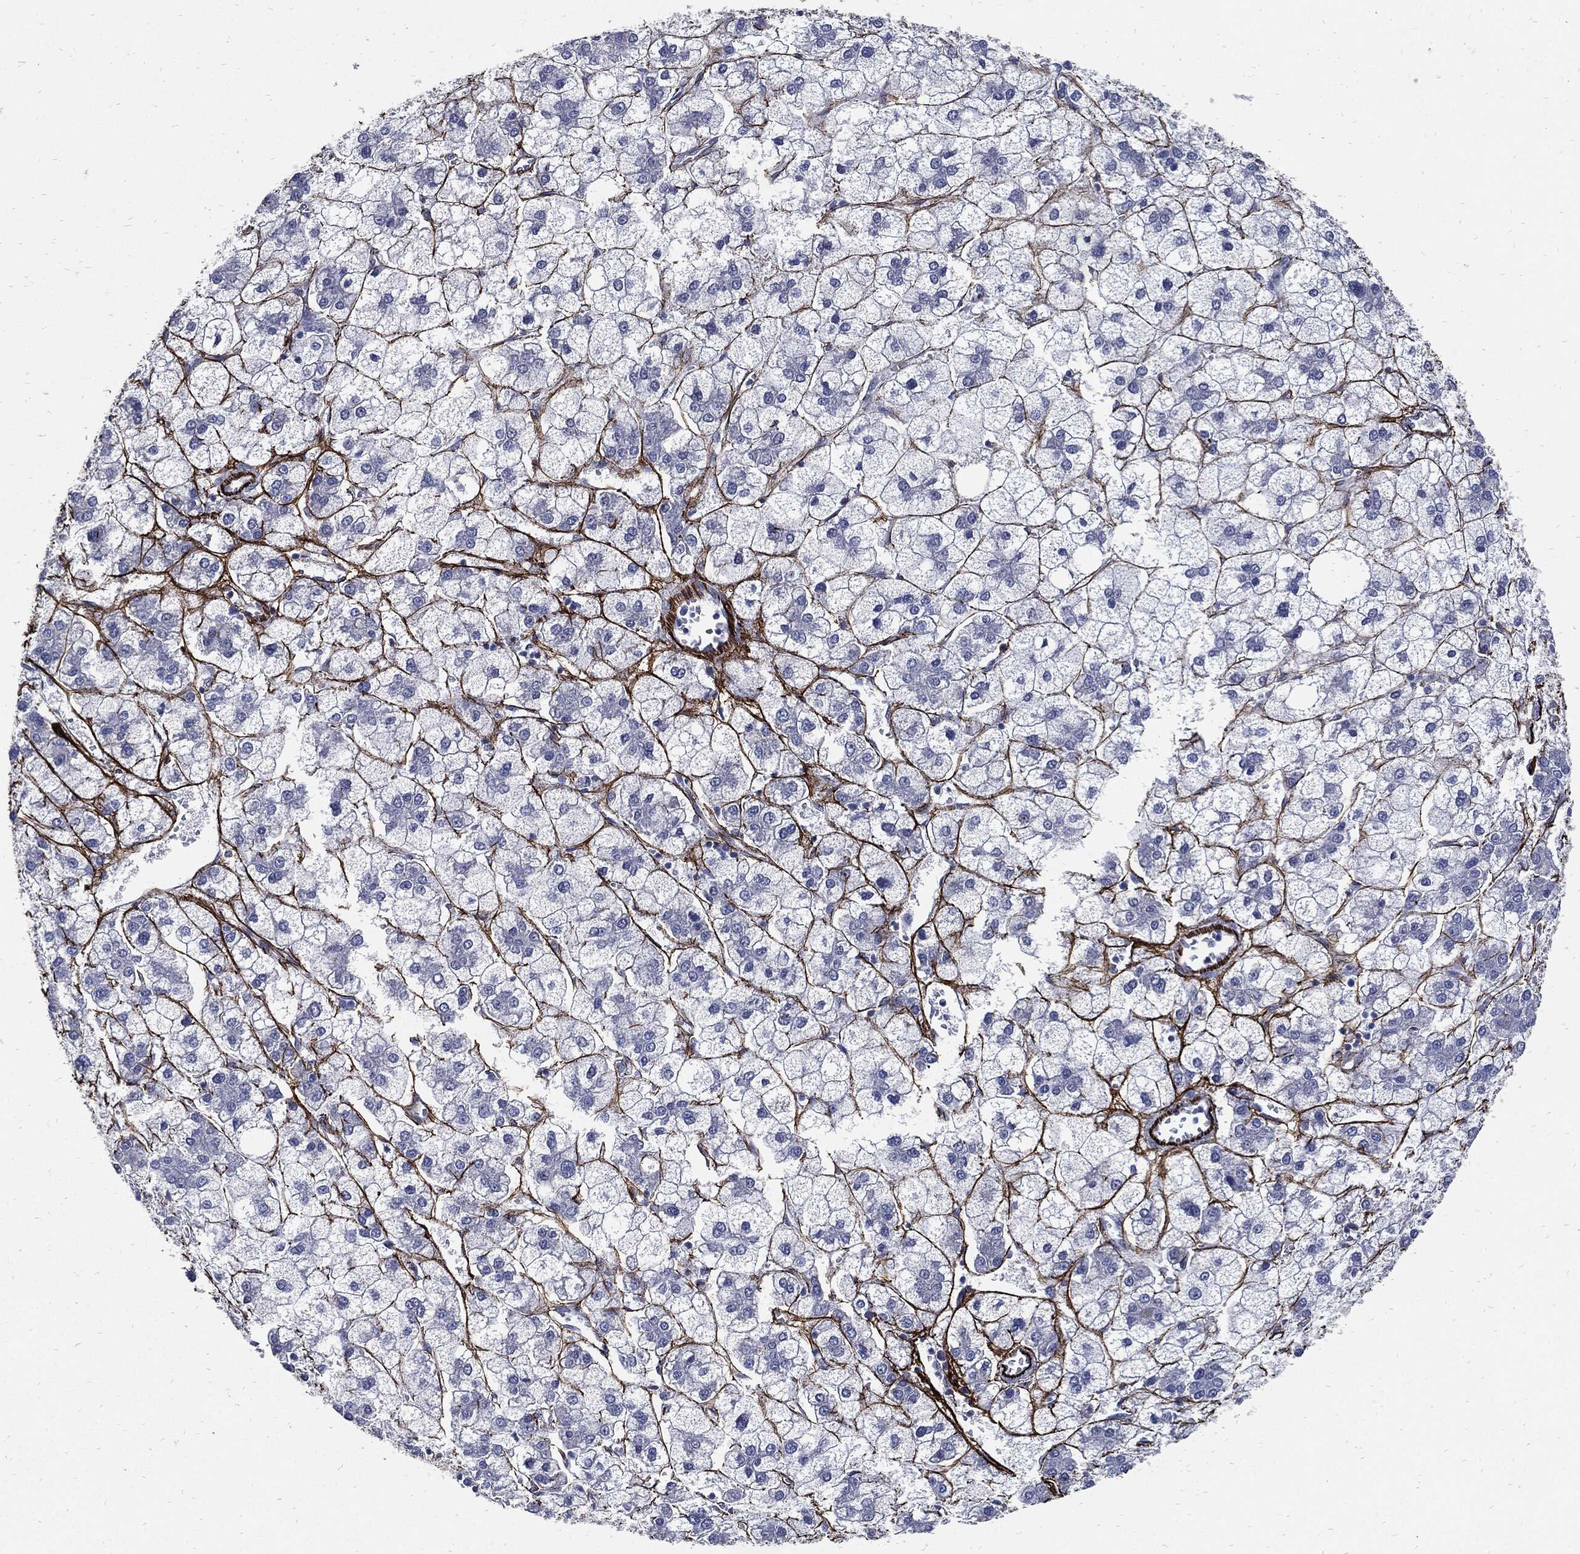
{"staining": {"intensity": "negative", "quantity": "none", "location": "none"}, "tissue": "liver cancer", "cell_type": "Tumor cells", "image_type": "cancer", "snomed": [{"axis": "morphology", "description": "Carcinoma, Hepatocellular, NOS"}, {"axis": "topography", "description": "Liver"}], "caption": "Immunohistochemistry (IHC) photomicrograph of human liver cancer (hepatocellular carcinoma) stained for a protein (brown), which shows no staining in tumor cells.", "gene": "FBN1", "patient": {"sex": "male", "age": 73}}